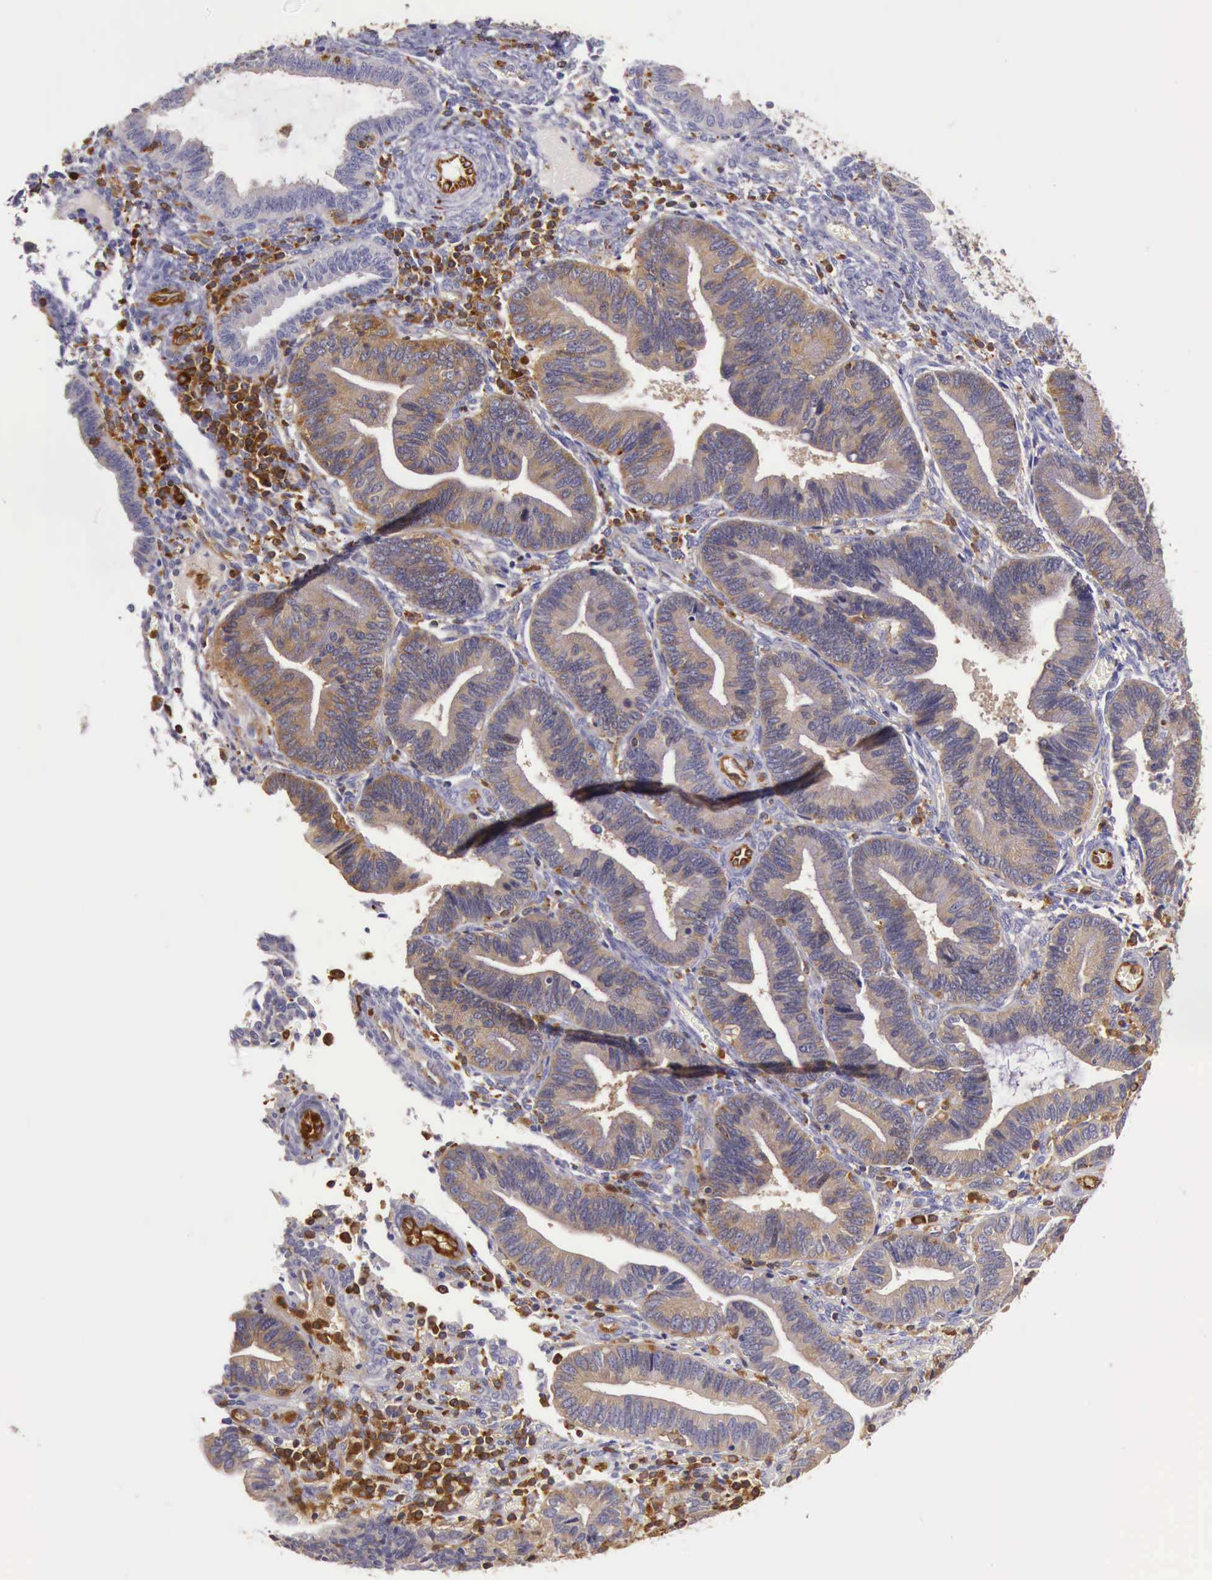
{"staining": {"intensity": "negative", "quantity": "none", "location": "none"}, "tissue": "endometrium", "cell_type": "Cells in endometrial stroma", "image_type": "normal", "snomed": [{"axis": "morphology", "description": "Normal tissue, NOS"}, {"axis": "topography", "description": "Endometrium"}], "caption": "An IHC image of normal endometrium is shown. There is no staining in cells in endometrial stroma of endometrium. (DAB IHC, high magnification).", "gene": "ARHGAP4", "patient": {"sex": "female", "age": 36}}